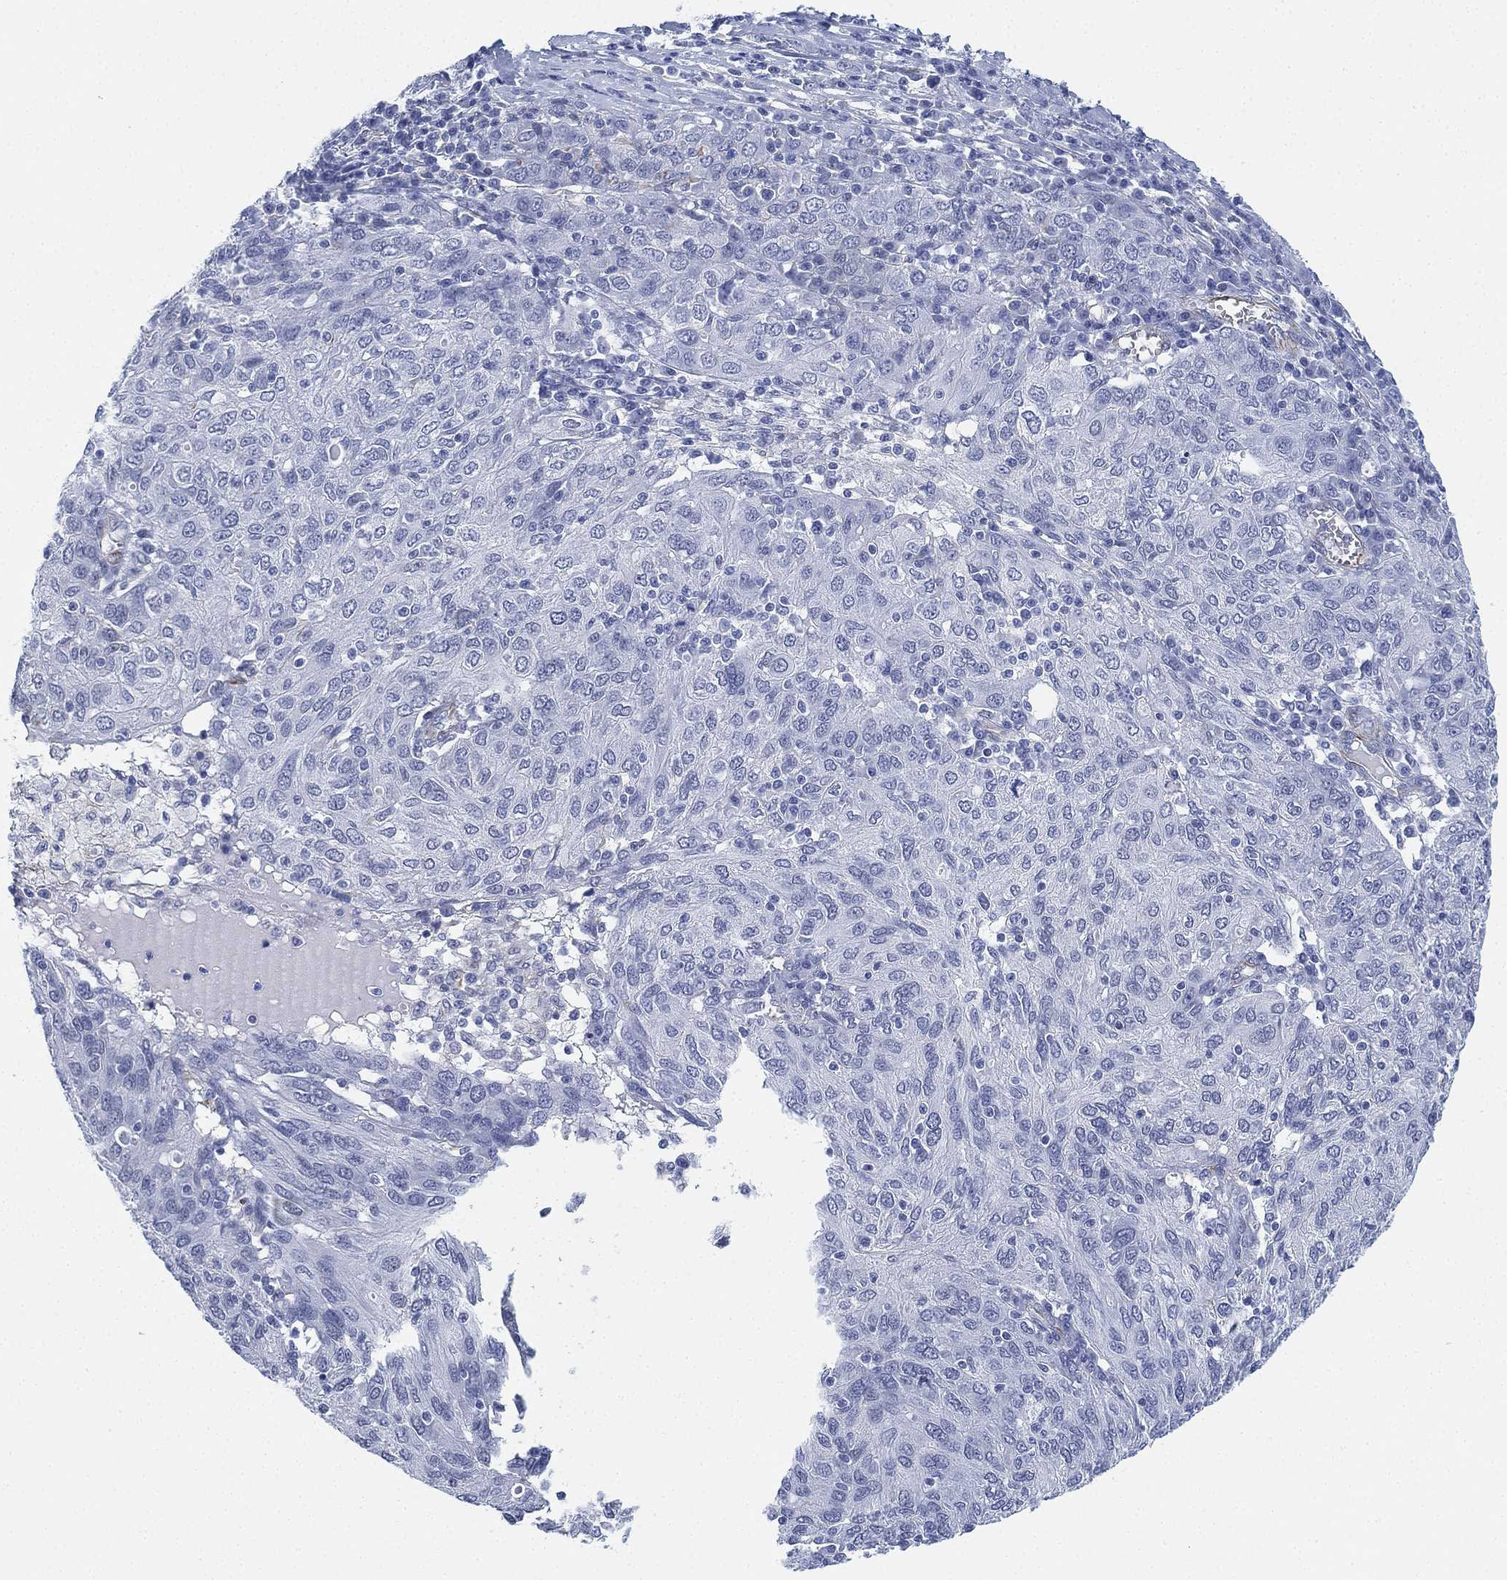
{"staining": {"intensity": "negative", "quantity": "none", "location": "none"}, "tissue": "ovarian cancer", "cell_type": "Tumor cells", "image_type": "cancer", "snomed": [{"axis": "morphology", "description": "Carcinoma, endometroid"}, {"axis": "topography", "description": "Ovary"}], "caption": "There is no significant expression in tumor cells of endometroid carcinoma (ovarian).", "gene": "PSKH2", "patient": {"sex": "female", "age": 50}}